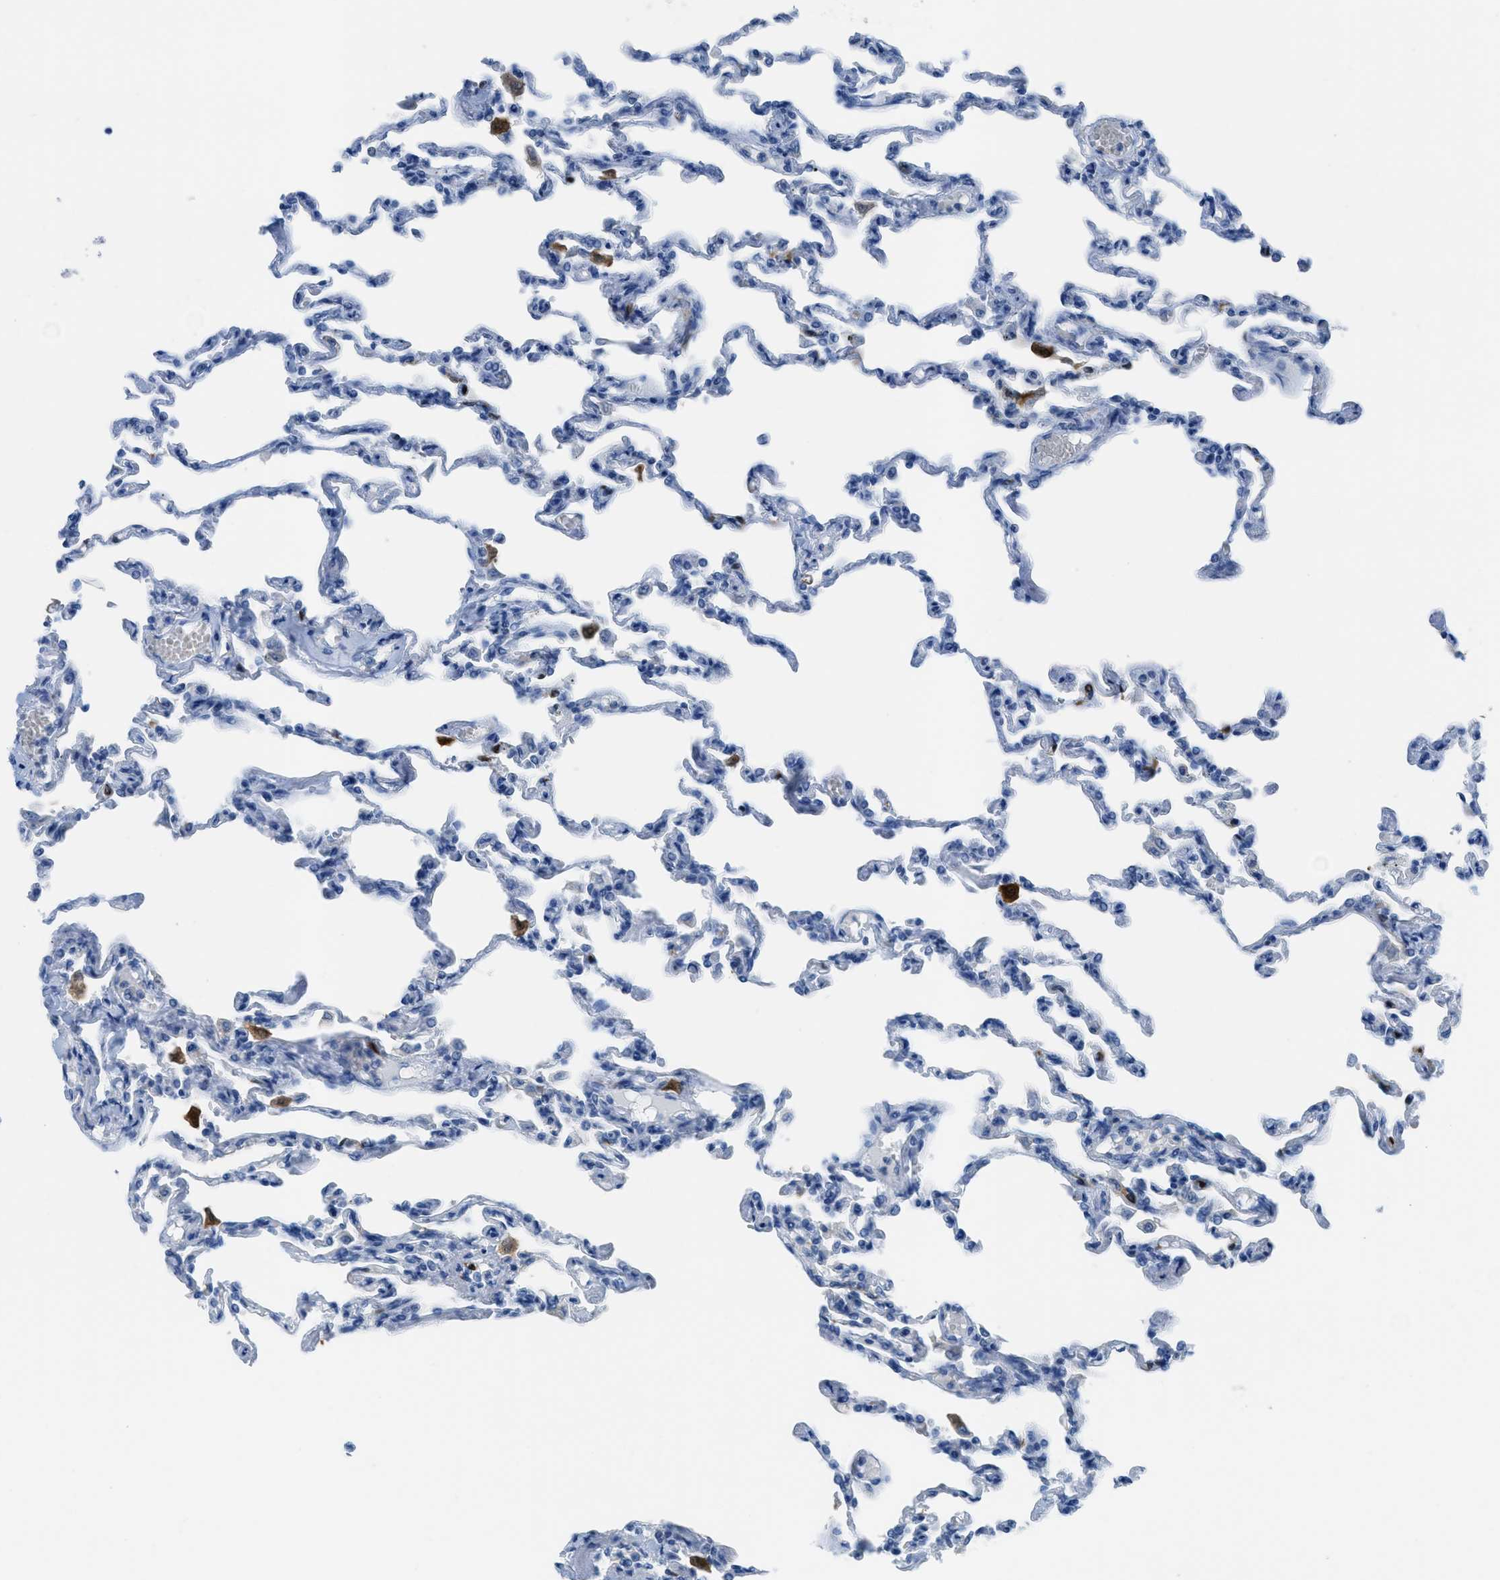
{"staining": {"intensity": "negative", "quantity": "none", "location": "none"}, "tissue": "lung", "cell_type": "Alveolar cells", "image_type": "normal", "snomed": [{"axis": "morphology", "description": "Normal tissue, NOS"}, {"axis": "topography", "description": "Lung"}], "caption": "DAB (3,3'-diaminobenzidine) immunohistochemical staining of unremarkable lung shows no significant positivity in alveolar cells.", "gene": "CDKN2A", "patient": {"sex": "male", "age": 21}}